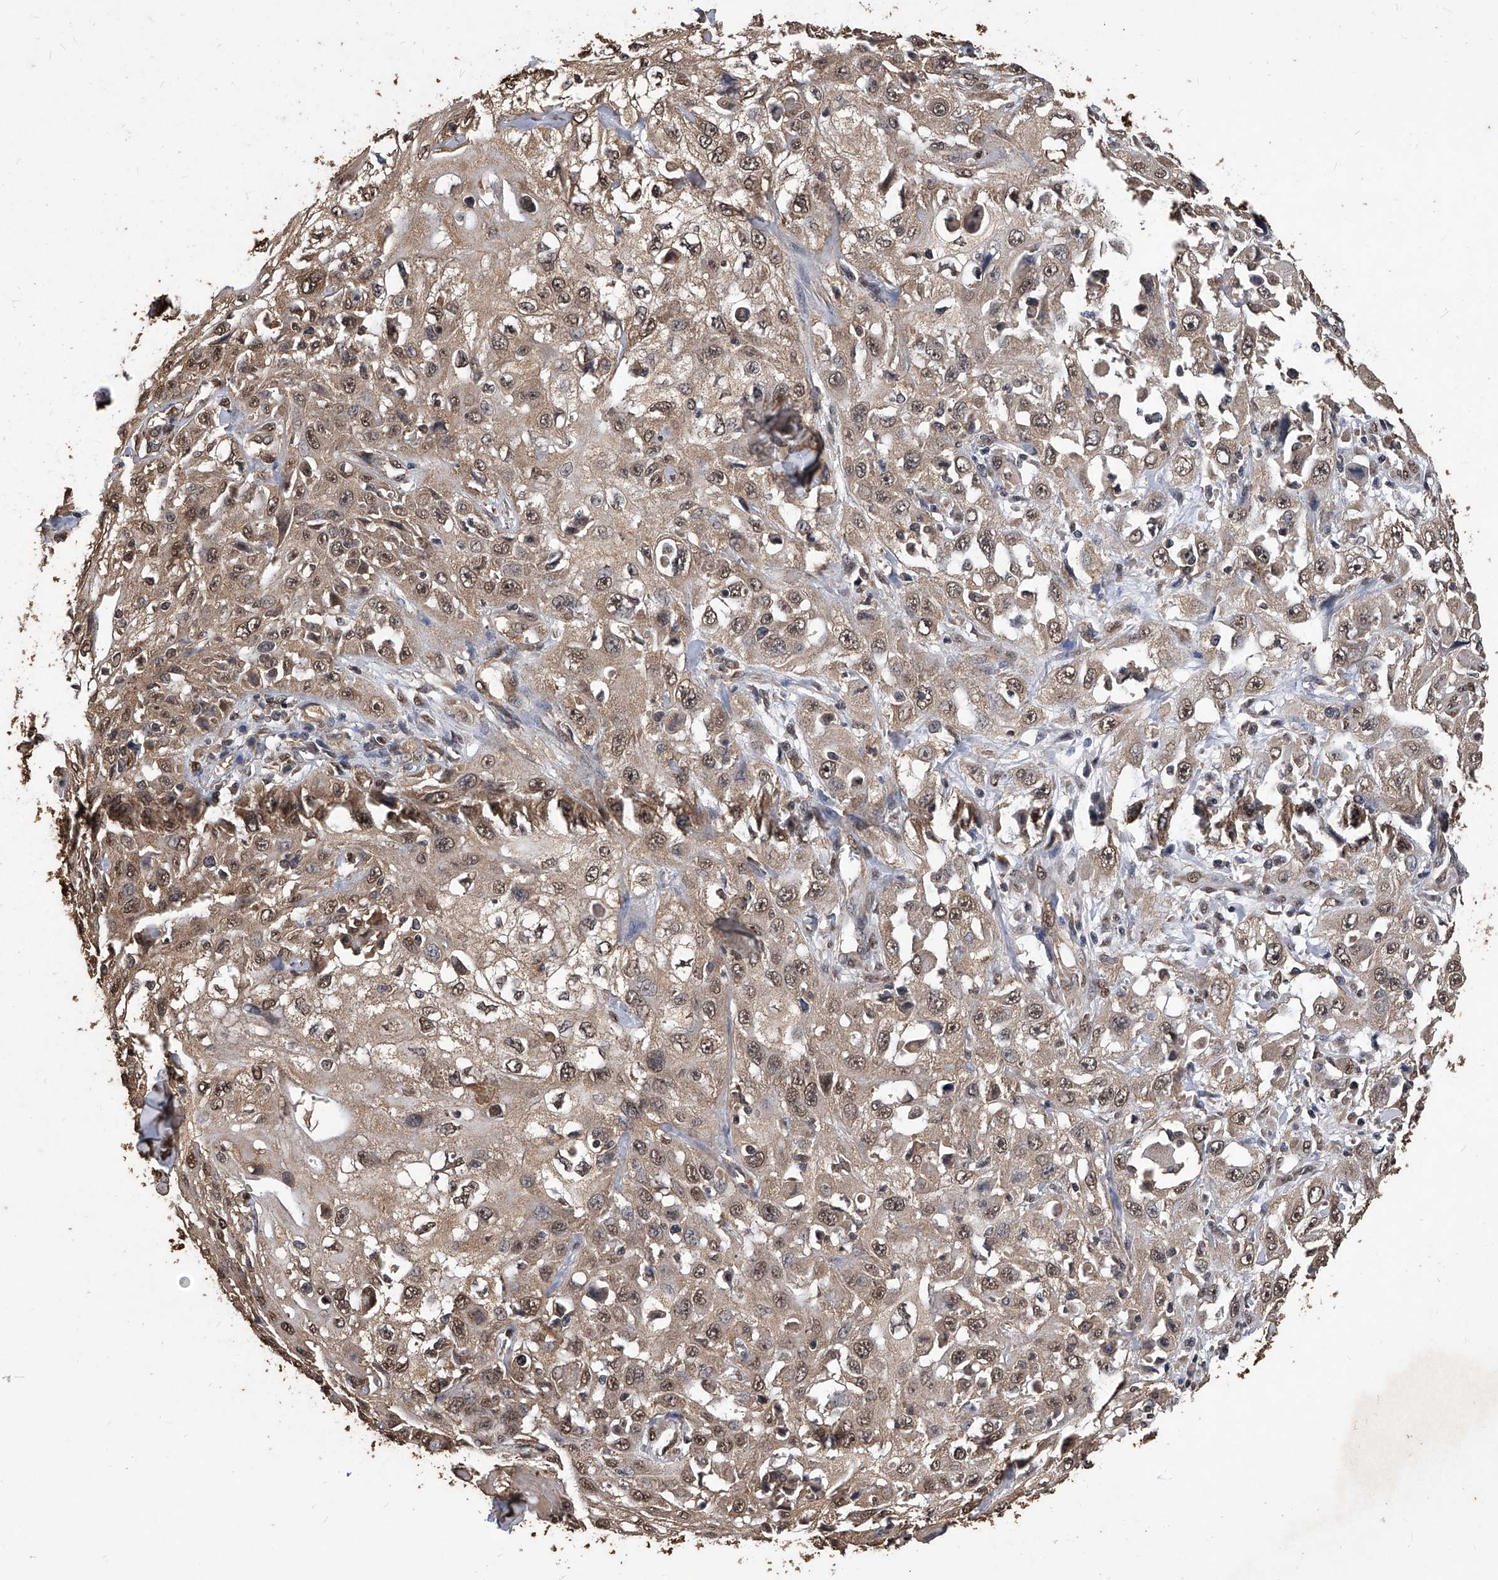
{"staining": {"intensity": "moderate", "quantity": ">75%", "location": "nuclear"}, "tissue": "skin cancer", "cell_type": "Tumor cells", "image_type": "cancer", "snomed": [{"axis": "morphology", "description": "Squamous cell carcinoma, NOS"}, {"axis": "topography", "description": "Skin"}], "caption": "A brown stain labels moderate nuclear staining of a protein in skin cancer tumor cells.", "gene": "FBXL4", "patient": {"sex": "male", "age": 75}}